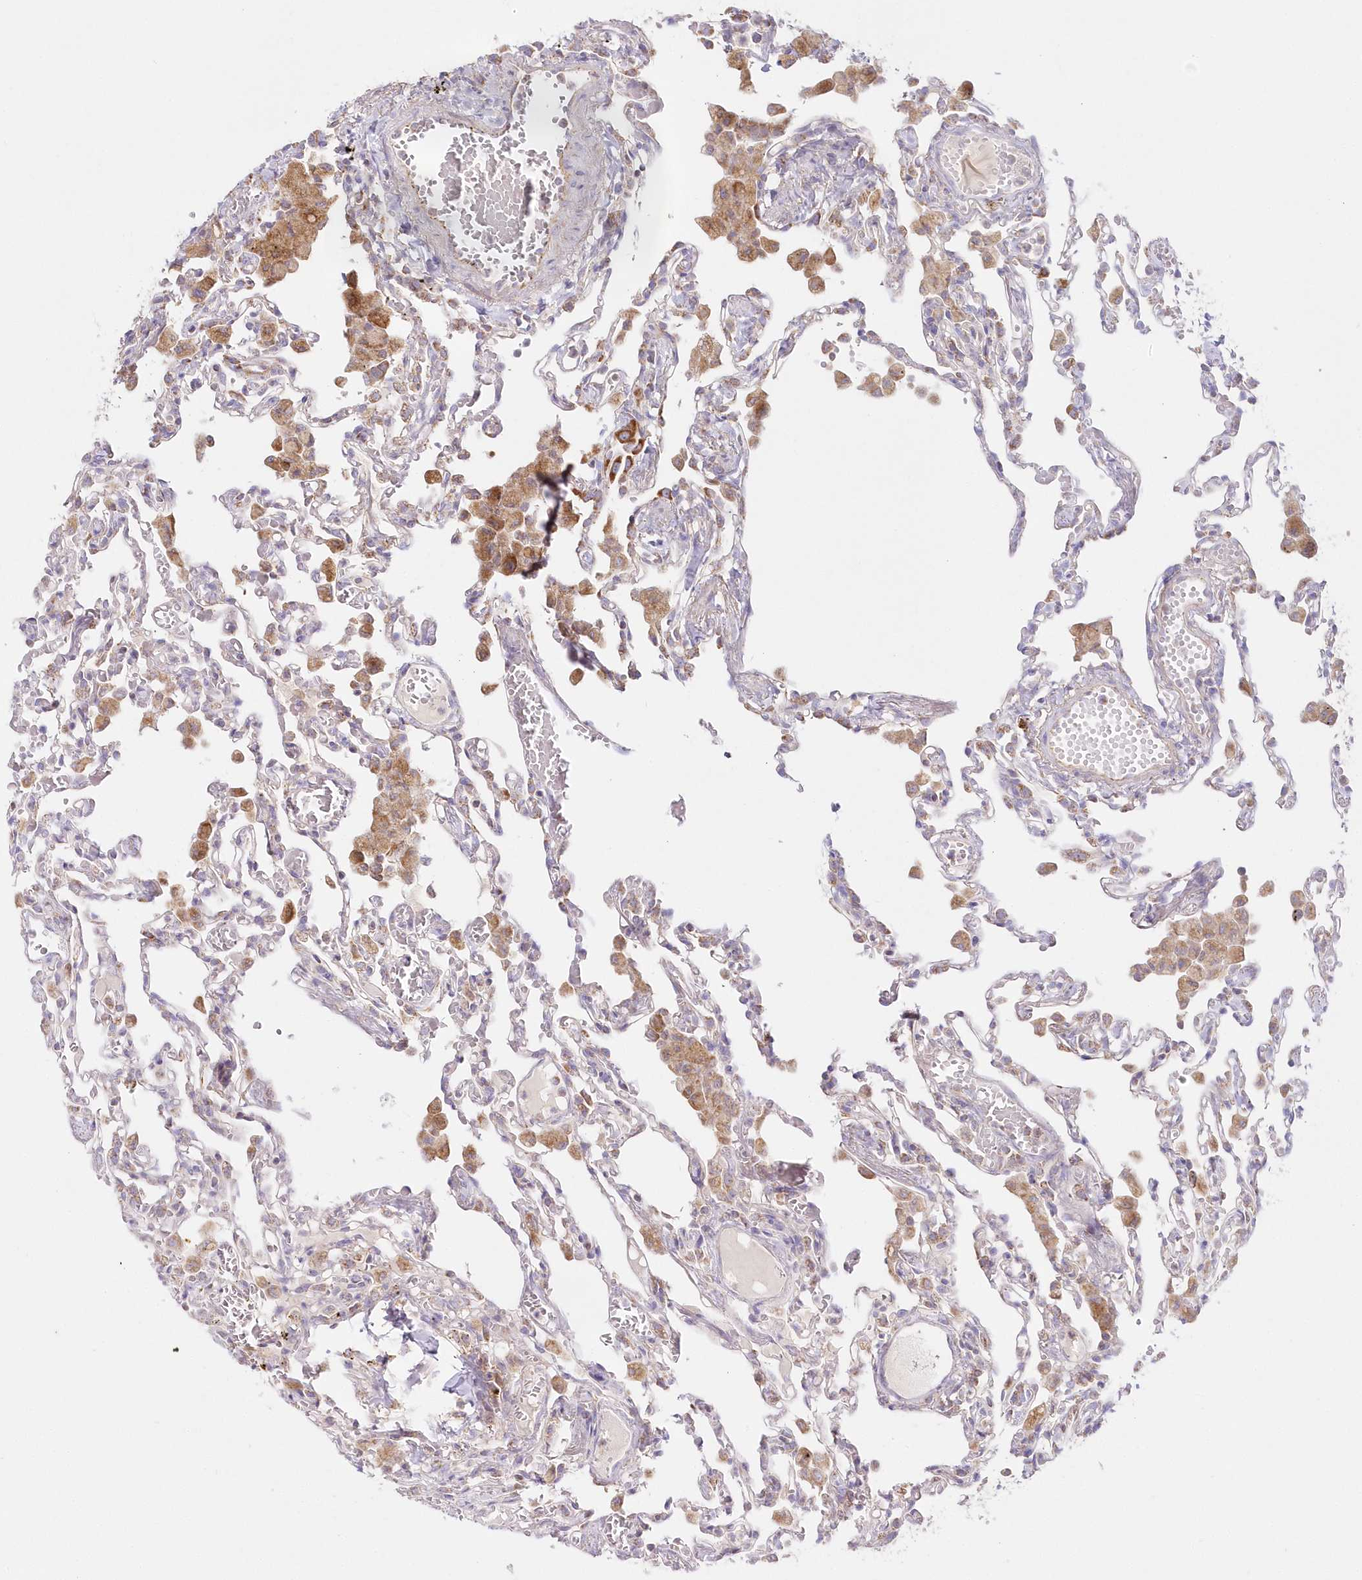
{"staining": {"intensity": "negative", "quantity": "none", "location": "none"}, "tissue": "lung", "cell_type": "Alveolar cells", "image_type": "normal", "snomed": [{"axis": "morphology", "description": "Normal tissue, NOS"}, {"axis": "topography", "description": "Bronchus"}, {"axis": "topography", "description": "Lung"}], "caption": "A histopathology image of human lung is negative for staining in alveolar cells. Brightfield microscopy of immunohistochemistry stained with DAB (brown) and hematoxylin (blue), captured at high magnification.", "gene": "DNA2", "patient": {"sex": "female", "age": 49}}